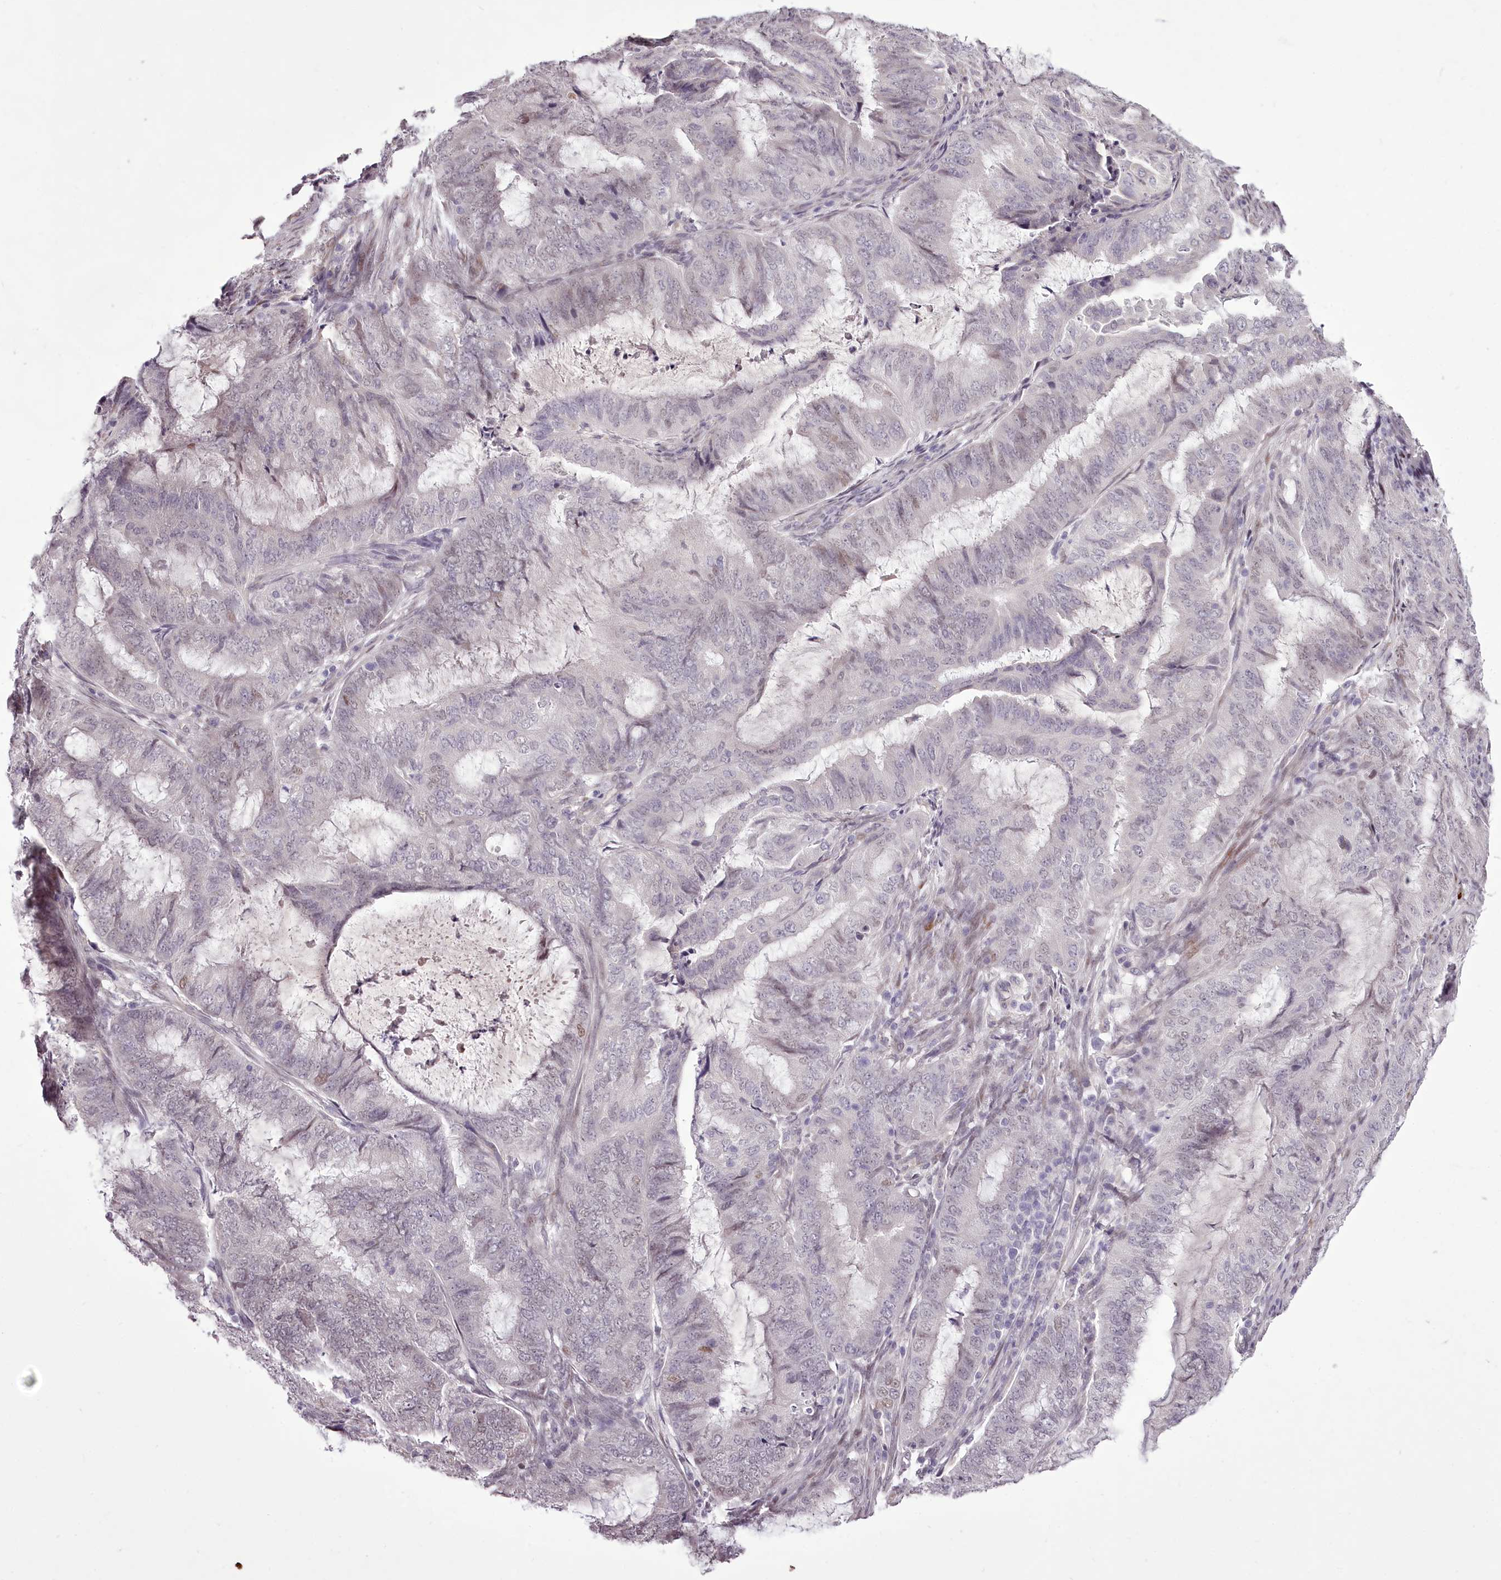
{"staining": {"intensity": "weak", "quantity": "<25%", "location": "nuclear"}, "tissue": "endometrial cancer", "cell_type": "Tumor cells", "image_type": "cancer", "snomed": [{"axis": "morphology", "description": "Adenocarcinoma, NOS"}, {"axis": "topography", "description": "Endometrium"}], "caption": "High power microscopy image of an IHC photomicrograph of adenocarcinoma (endometrial), revealing no significant staining in tumor cells.", "gene": "C1orf56", "patient": {"sex": "female", "age": 51}}